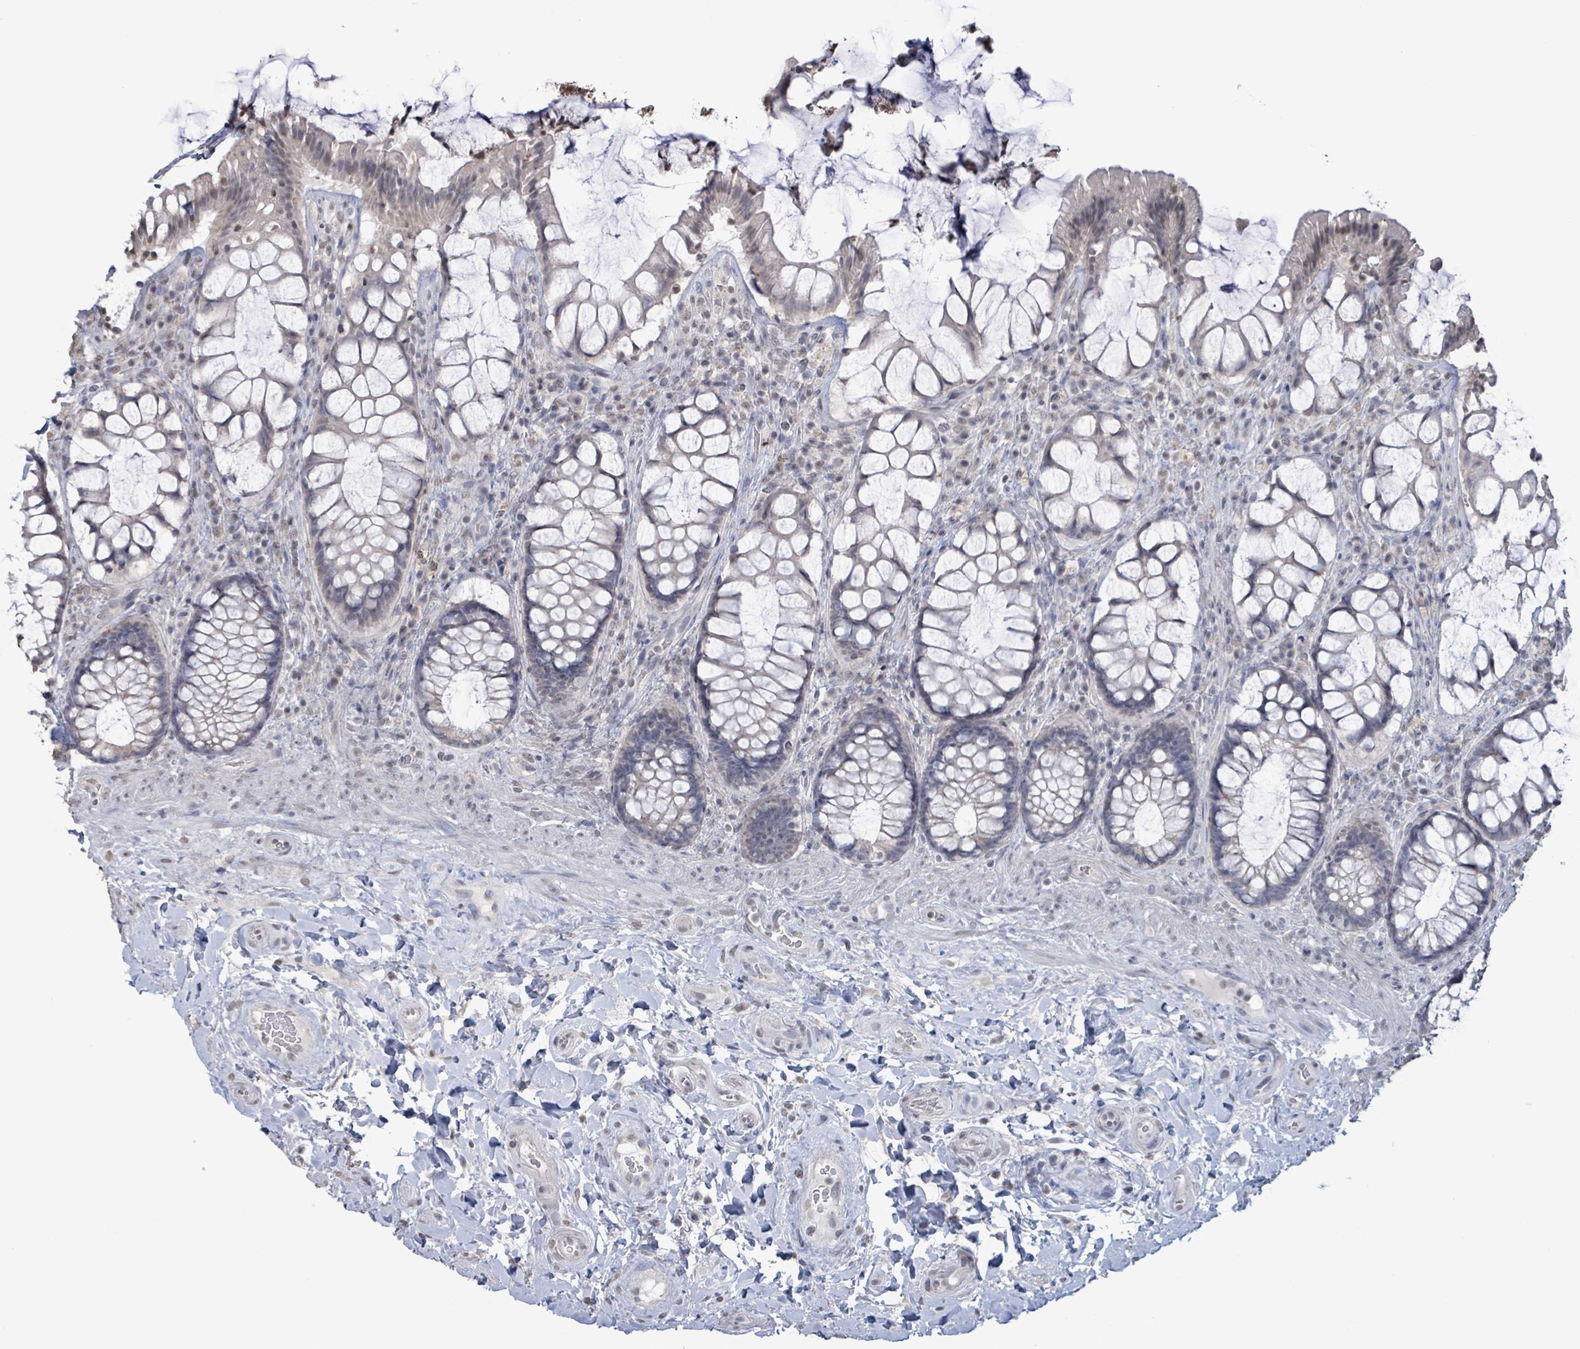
{"staining": {"intensity": "weak", "quantity": "<25%", "location": "nuclear"}, "tissue": "rectum", "cell_type": "Glandular cells", "image_type": "normal", "snomed": [{"axis": "morphology", "description": "Normal tissue, NOS"}, {"axis": "topography", "description": "Rectum"}], "caption": "Immunohistochemistry (IHC) micrograph of unremarkable rectum: human rectum stained with DAB (3,3'-diaminobenzidine) demonstrates no significant protein positivity in glandular cells. (DAB (3,3'-diaminobenzidine) IHC, high magnification).", "gene": "CA9", "patient": {"sex": "female", "age": 58}}